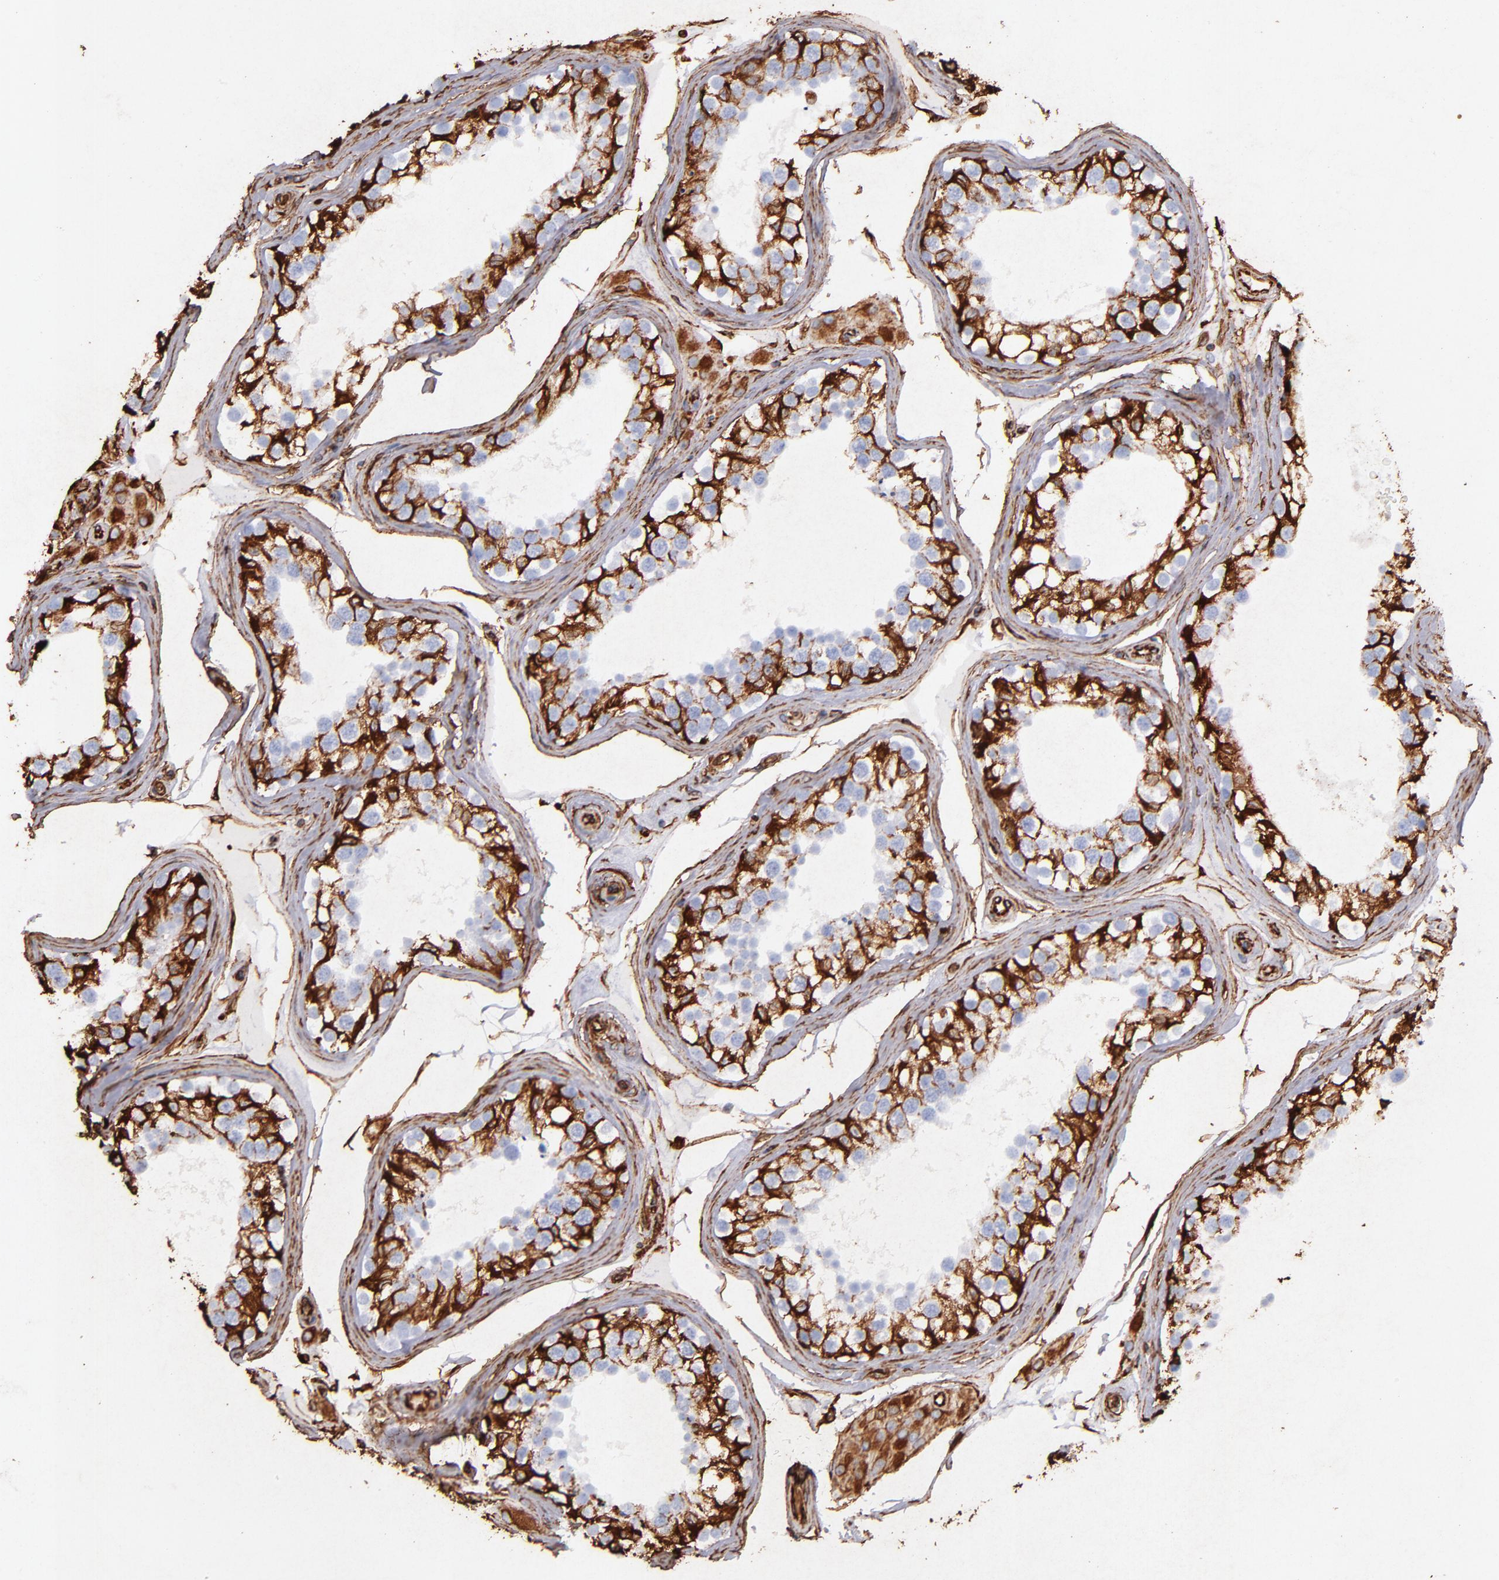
{"staining": {"intensity": "strong", "quantity": ">75%", "location": "cytoplasmic/membranous"}, "tissue": "testis", "cell_type": "Cells in seminiferous ducts", "image_type": "normal", "snomed": [{"axis": "morphology", "description": "Normal tissue, NOS"}, {"axis": "topography", "description": "Testis"}], "caption": "Immunohistochemistry staining of normal testis, which shows high levels of strong cytoplasmic/membranous positivity in approximately >75% of cells in seminiferous ducts indicating strong cytoplasmic/membranous protein staining. The staining was performed using DAB (brown) for protein detection and nuclei were counterstained in hematoxylin (blue).", "gene": "VIM", "patient": {"sex": "male", "age": 68}}